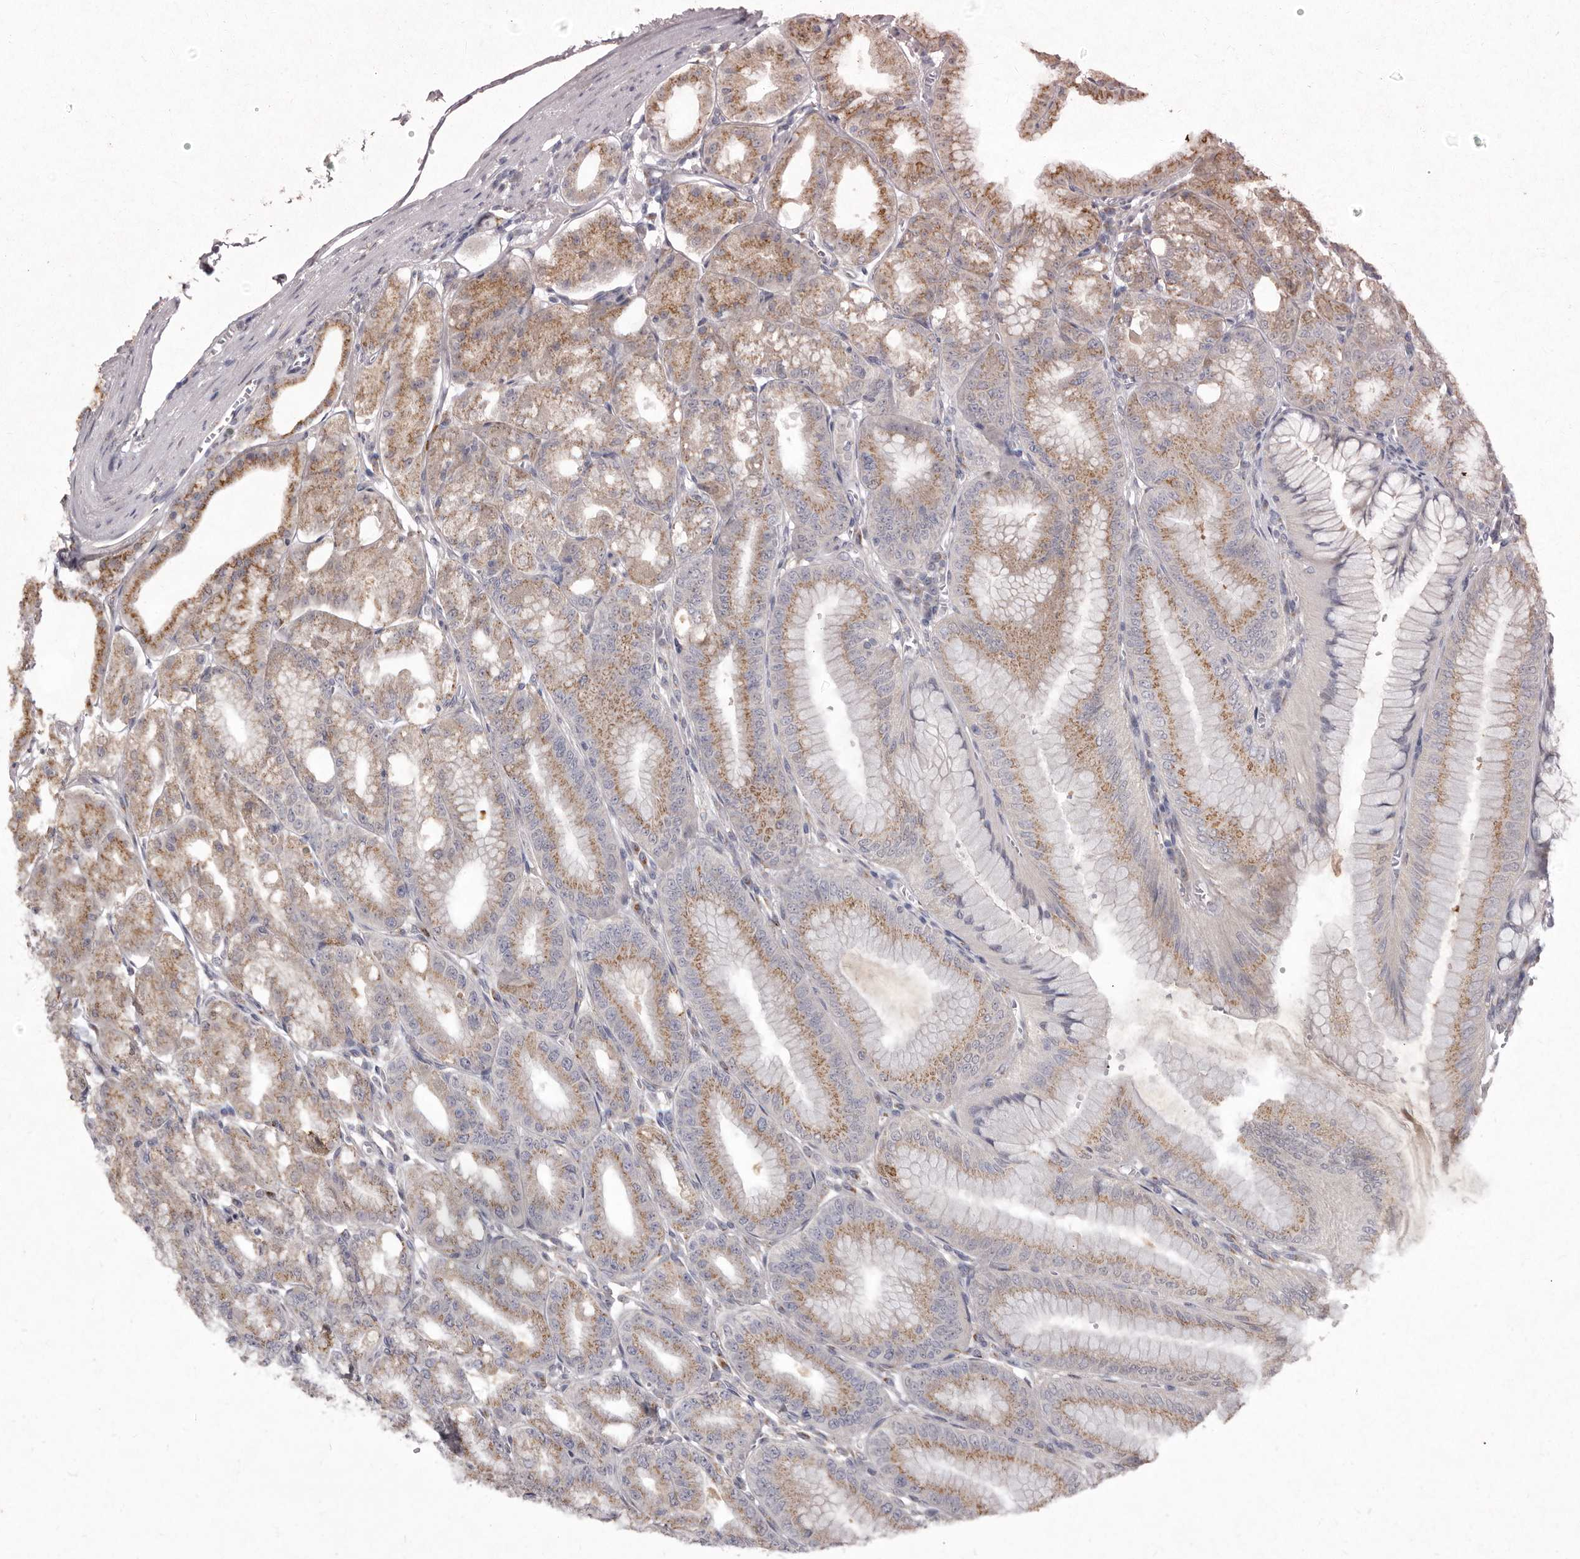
{"staining": {"intensity": "moderate", "quantity": ">75%", "location": "cytoplasmic/membranous"}, "tissue": "stomach", "cell_type": "Glandular cells", "image_type": "normal", "snomed": [{"axis": "morphology", "description": "Normal tissue, NOS"}, {"axis": "topography", "description": "Stomach, lower"}], "caption": "Unremarkable stomach exhibits moderate cytoplasmic/membranous positivity in approximately >75% of glandular cells, visualized by immunohistochemistry. Nuclei are stained in blue.", "gene": "P2RX6", "patient": {"sex": "male", "age": 71}}